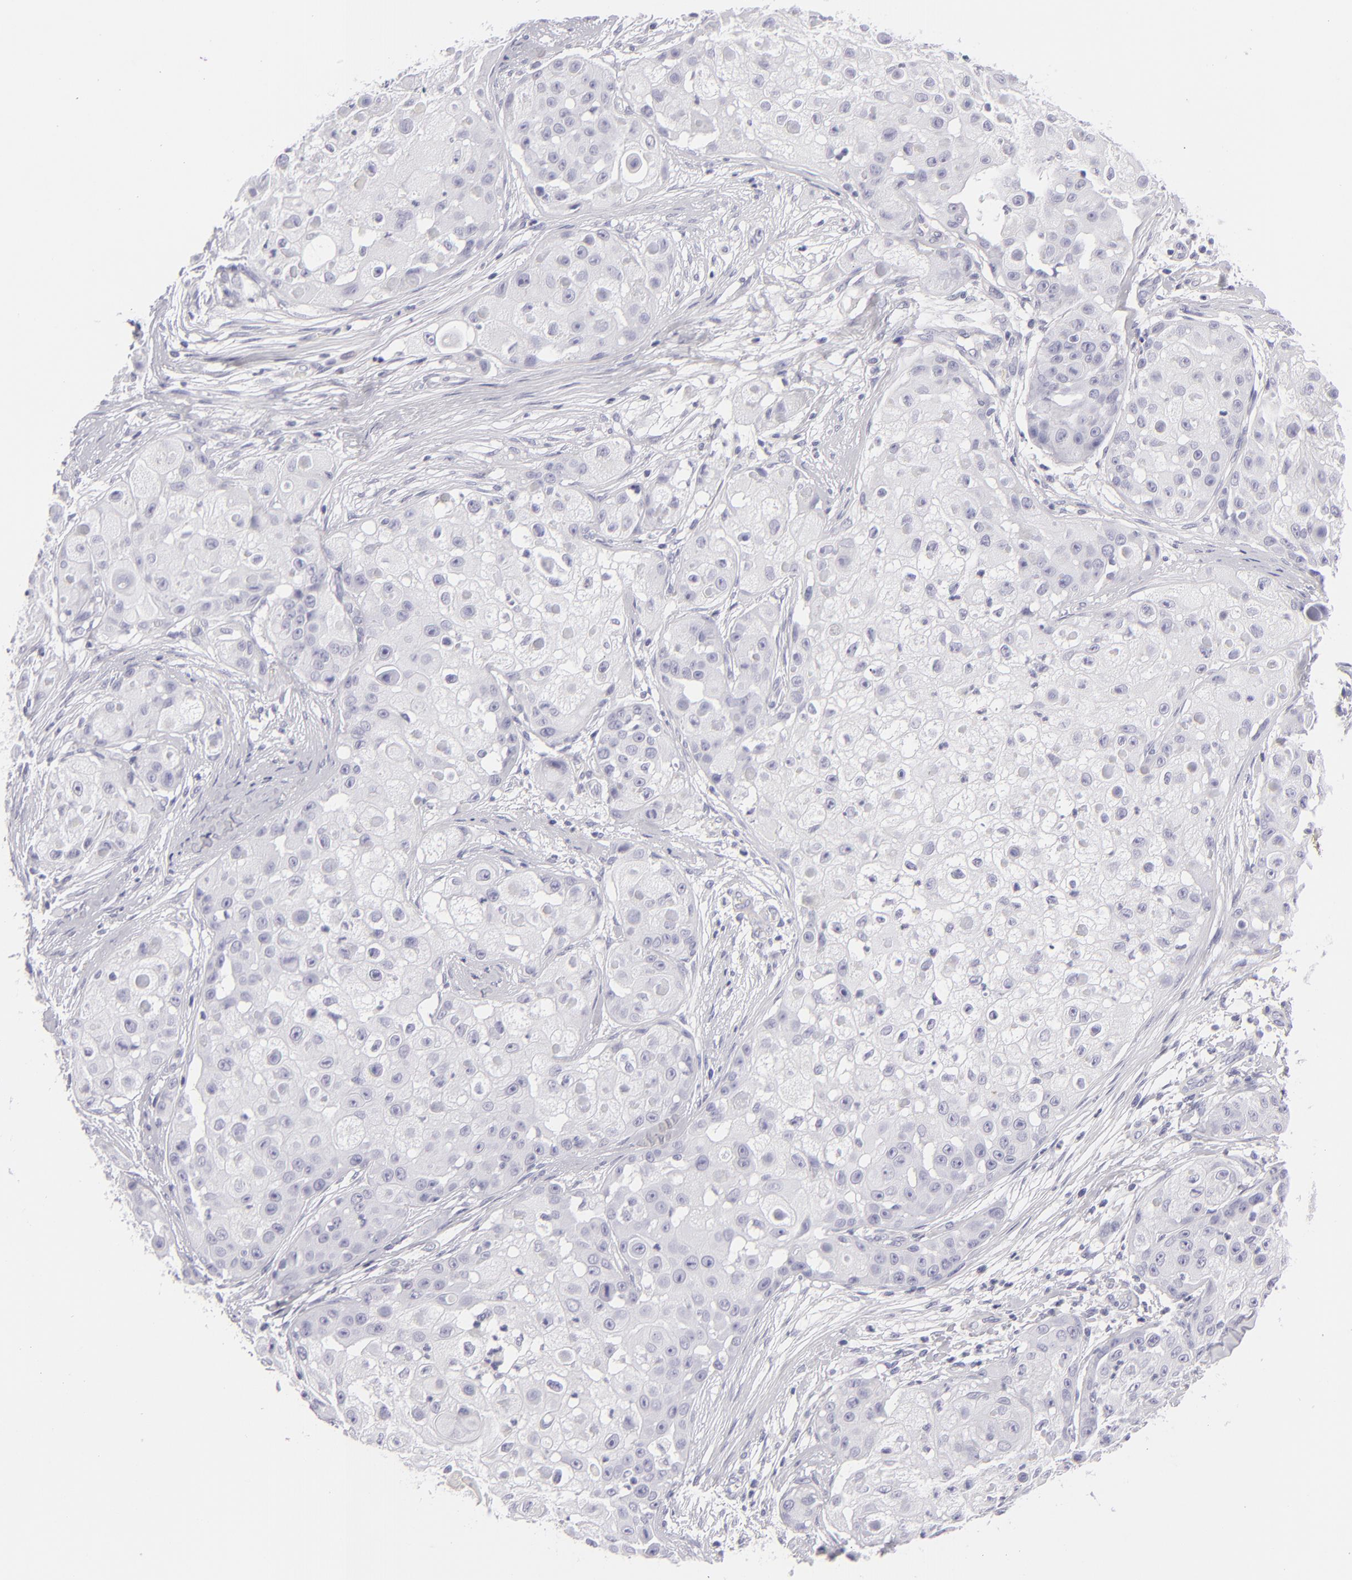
{"staining": {"intensity": "negative", "quantity": "none", "location": "none"}, "tissue": "skin cancer", "cell_type": "Tumor cells", "image_type": "cancer", "snomed": [{"axis": "morphology", "description": "Squamous cell carcinoma, NOS"}, {"axis": "topography", "description": "Skin"}], "caption": "Histopathology image shows no protein expression in tumor cells of skin squamous cell carcinoma tissue.", "gene": "VIL1", "patient": {"sex": "female", "age": 57}}